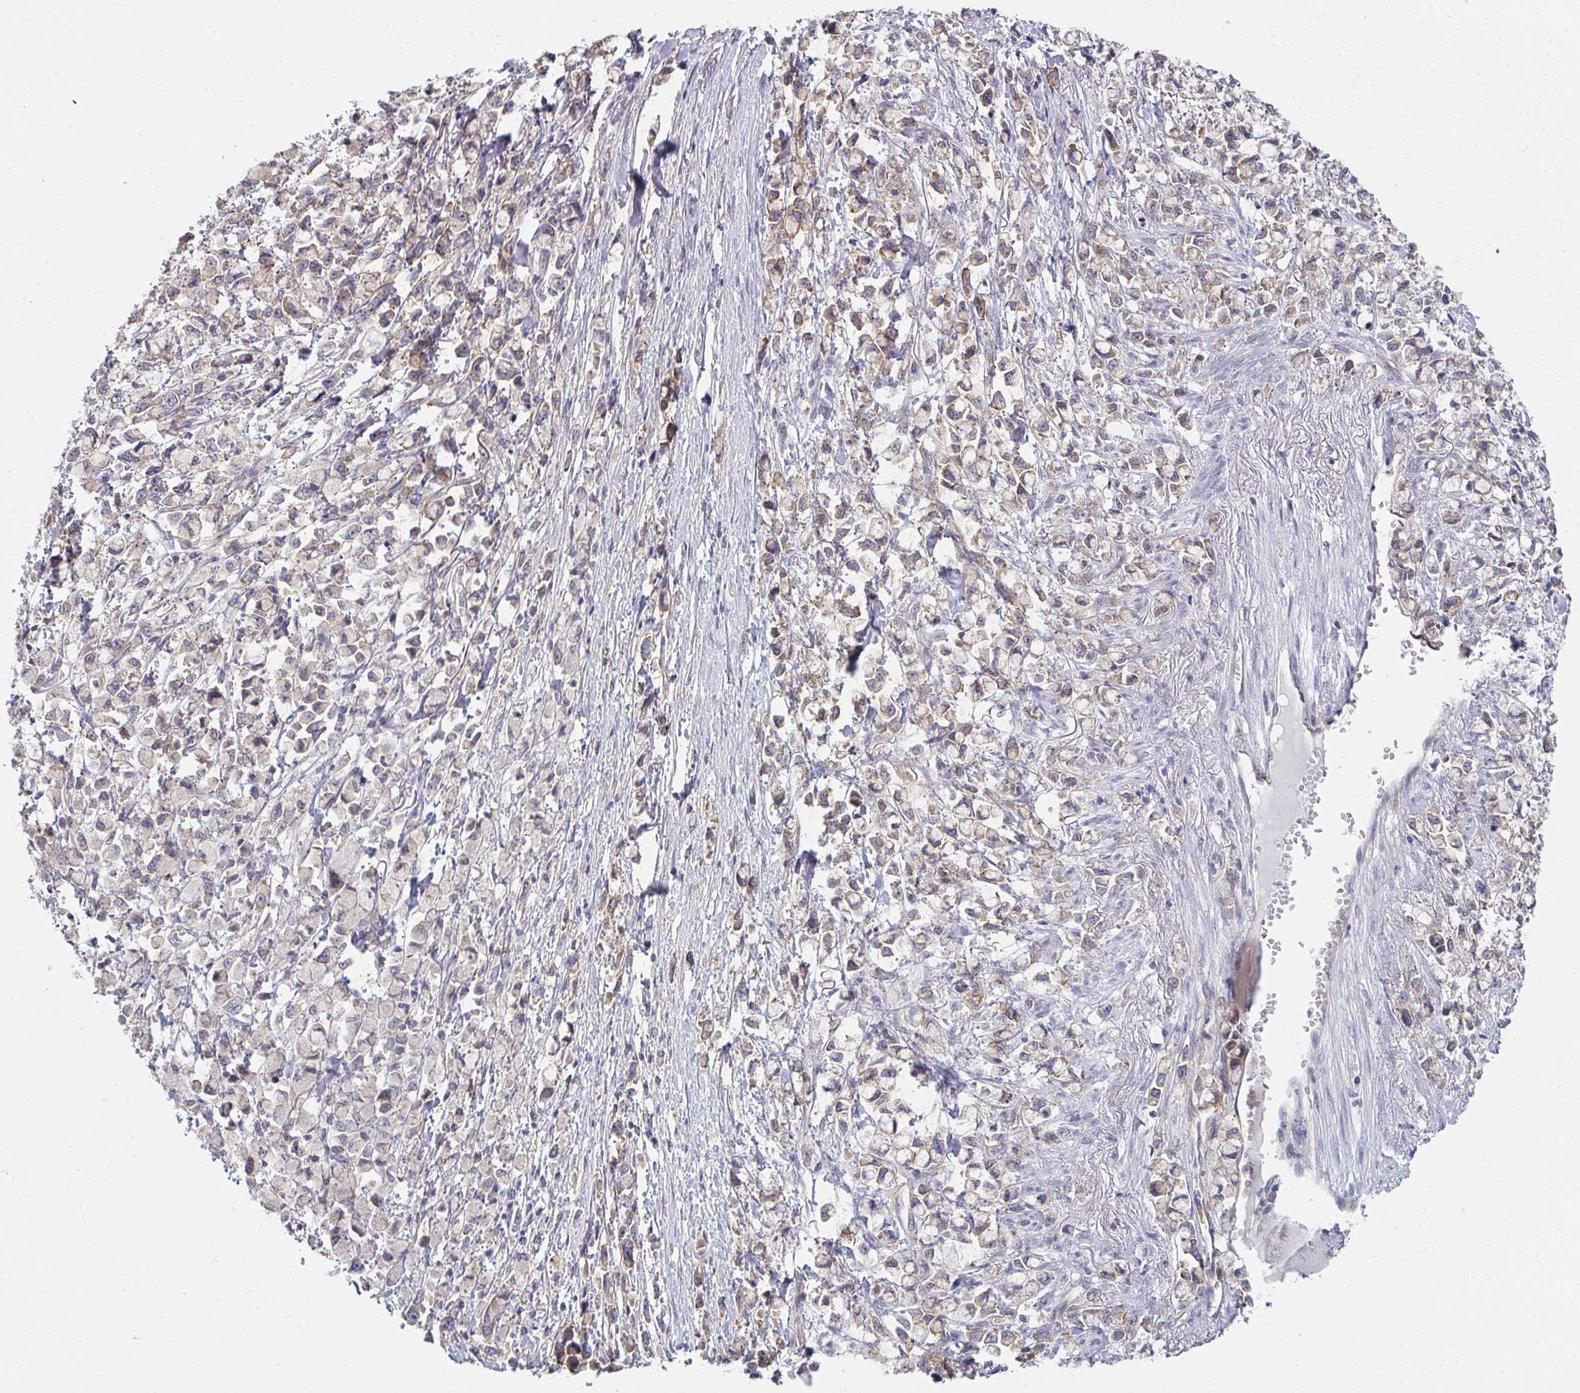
{"staining": {"intensity": "weak", "quantity": "<25%", "location": "cytoplasmic/membranous"}, "tissue": "stomach cancer", "cell_type": "Tumor cells", "image_type": "cancer", "snomed": [{"axis": "morphology", "description": "Adenocarcinoma, NOS"}, {"axis": "topography", "description": "Stomach"}], "caption": "An image of stomach cancer stained for a protein exhibits no brown staining in tumor cells.", "gene": "CASP9", "patient": {"sex": "female", "age": 81}}